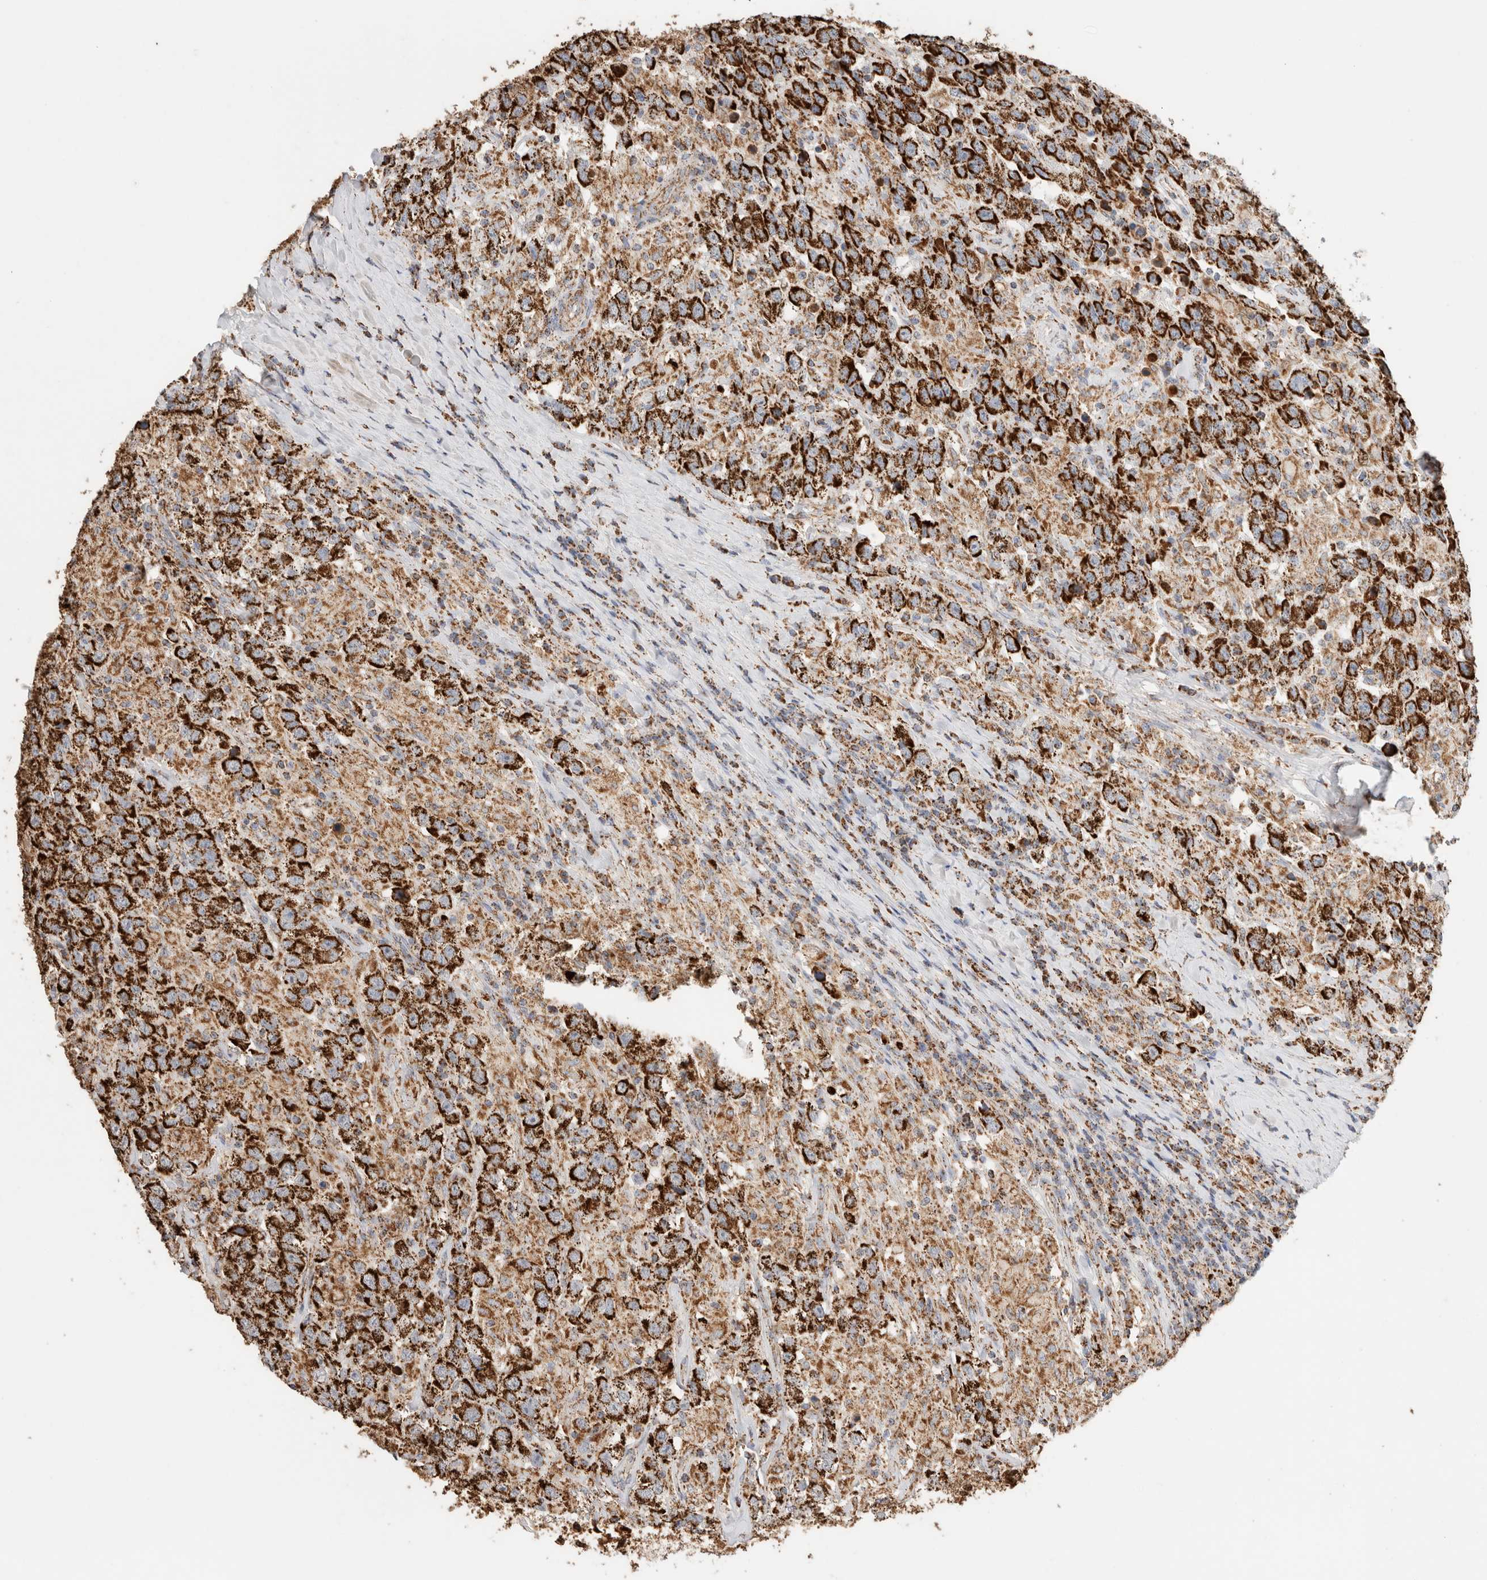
{"staining": {"intensity": "strong", "quantity": ">75%", "location": "cytoplasmic/membranous"}, "tissue": "testis cancer", "cell_type": "Tumor cells", "image_type": "cancer", "snomed": [{"axis": "morphology", "description": "Seminoma, NOS"}, {"axis": "topography", "description": "Testis"}], "caption": "There is high levels of strong cytoplasmic/membranous positivity in tumor cells of testis cancer (seminoma), as demonstrated by immunohistochemical staining (brown color).", "gene": "C1QBP", "patient": {"sex": "male", "age": 41}}